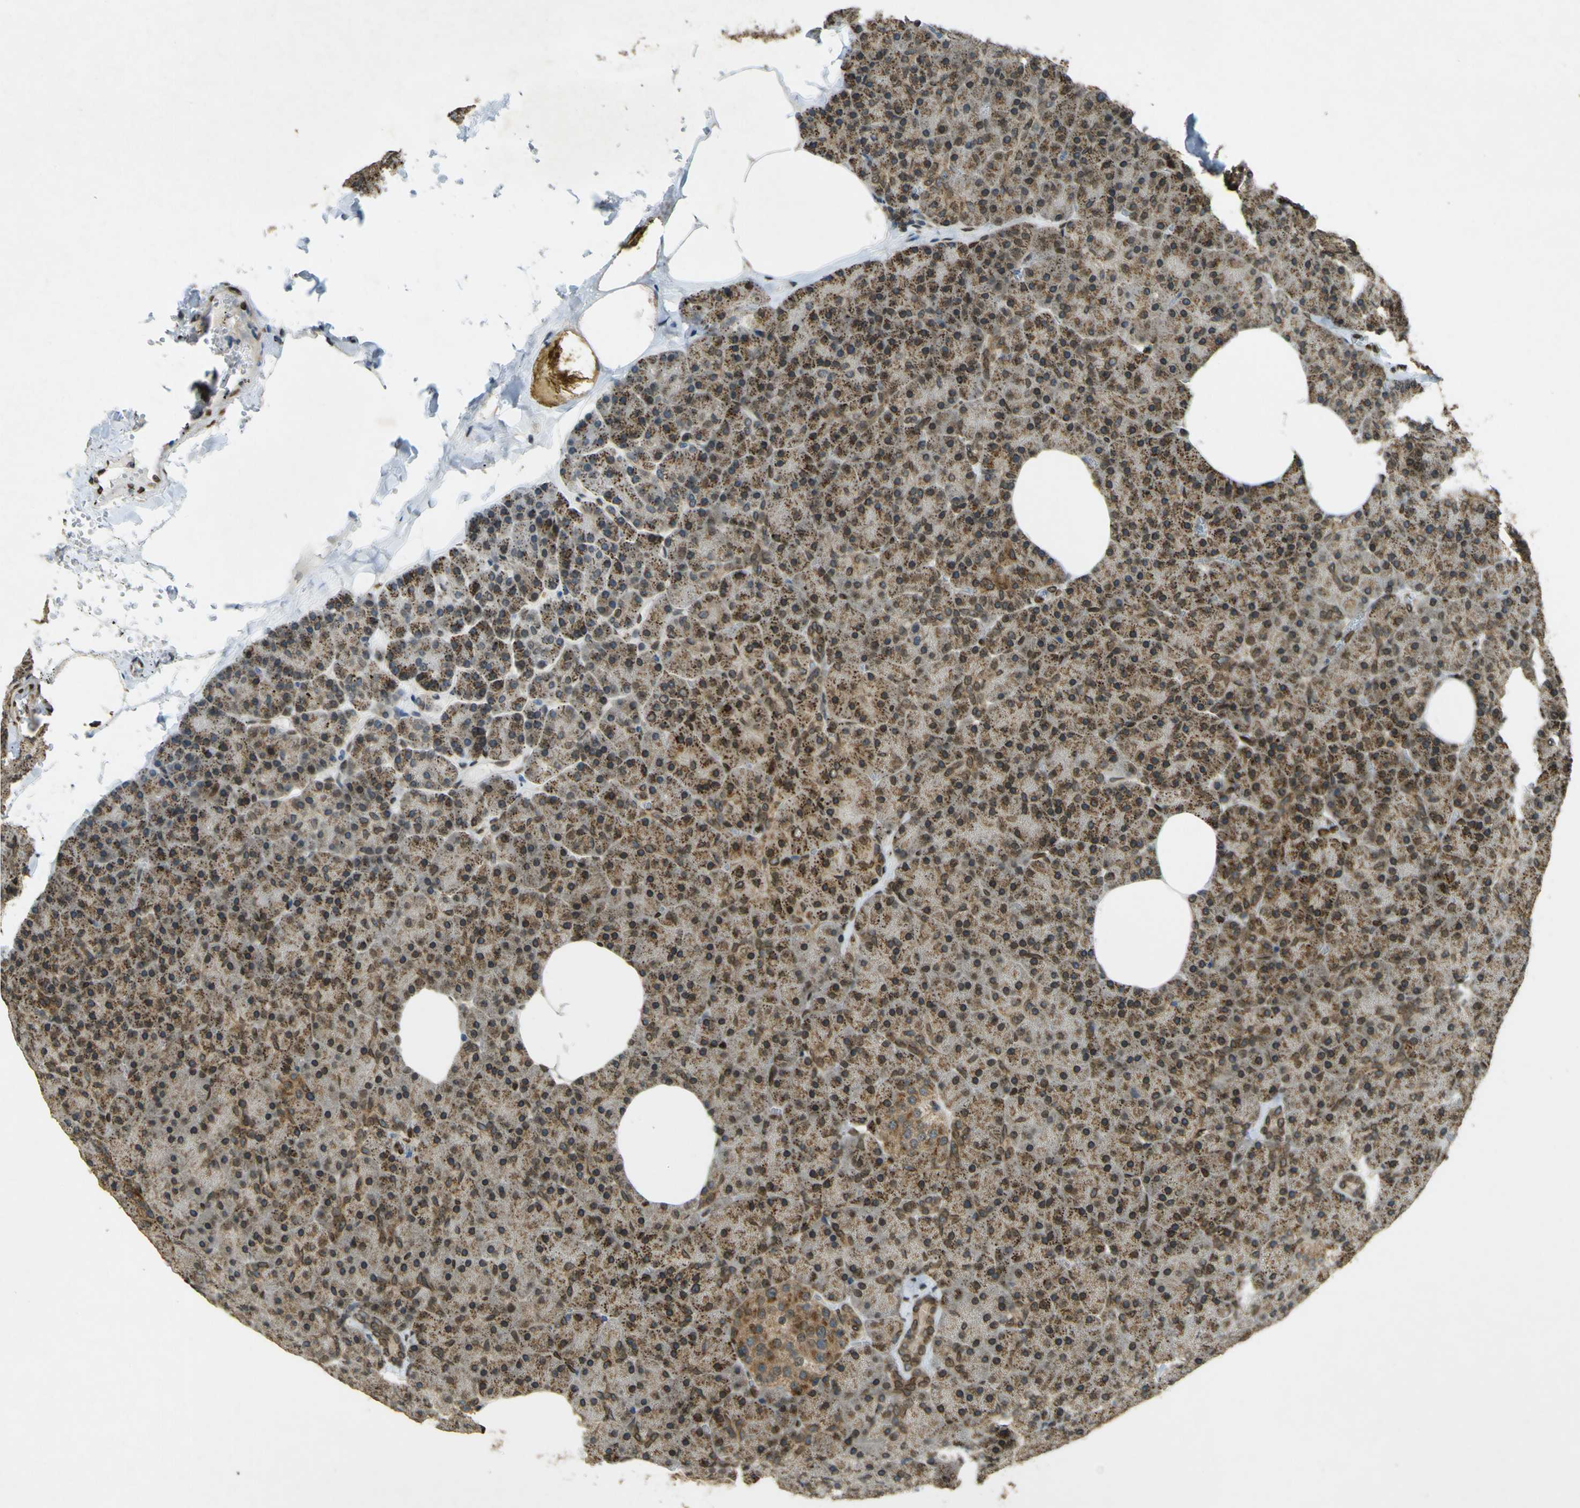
{"staining": {"intensity": "moderate", "quantity": ">75%", "location": "cytoplasmic/membranous,nuclear"}, "tissue": "pancreas", "cell_type": "Exocrine glandular cells", "image_type": "normal", "snomed": [{"axis": "morphology", "description": "Normal tissue, NOS"}, {"axis": "topography", "description": "Pancreas"}], "caption": "Moderate cytoplasmic/membranous,nuclear staining for a protein is identified in approximately >75% of exocrine glandular cells of unremarkable pancreas using IHC.", "gene": "GALNT1", "patient": {"sex": "female", "age": 35}}